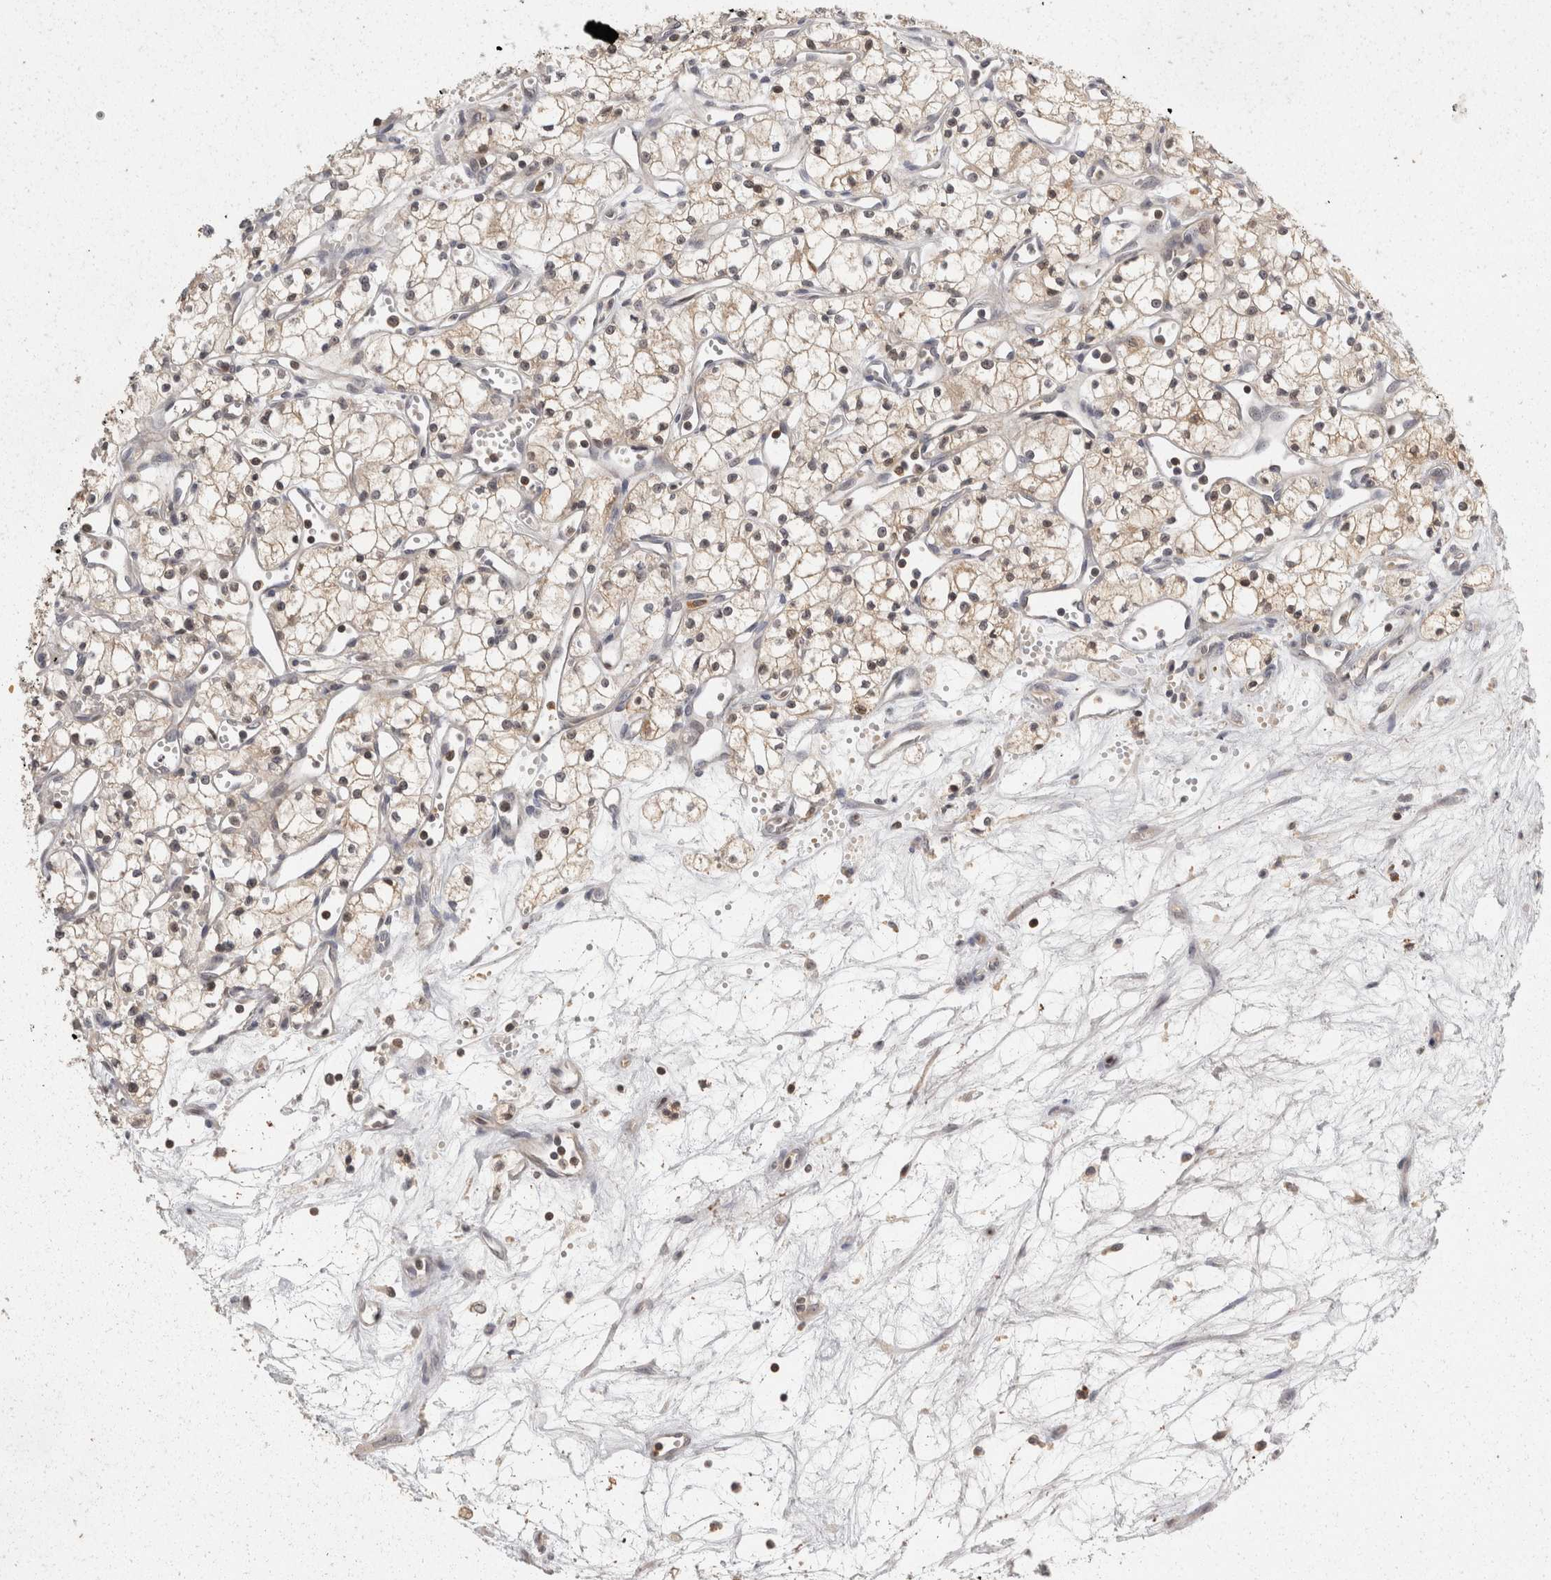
{"staining": {"intensity": "weak", "quantity": ">75%", "location": "cytoplasmic/membranous"}, "tissue": "renal cancer", "cell_type": "Tumor cells", "image_type": "cancer", "snomed": [{"axis": "morphology", "description": "Adenocarcinoma, NOS"}, {"axis": "topography", "description": "Kidney"}], "caption": "Immunohistochemical staining of adenocarcinoma (renal) displays low levels of weak cytoplasmic/membranous expression in about >75% of tumor cells.", "gene": "ACAT2", "patient": {"sex": "male", "age": 59}}